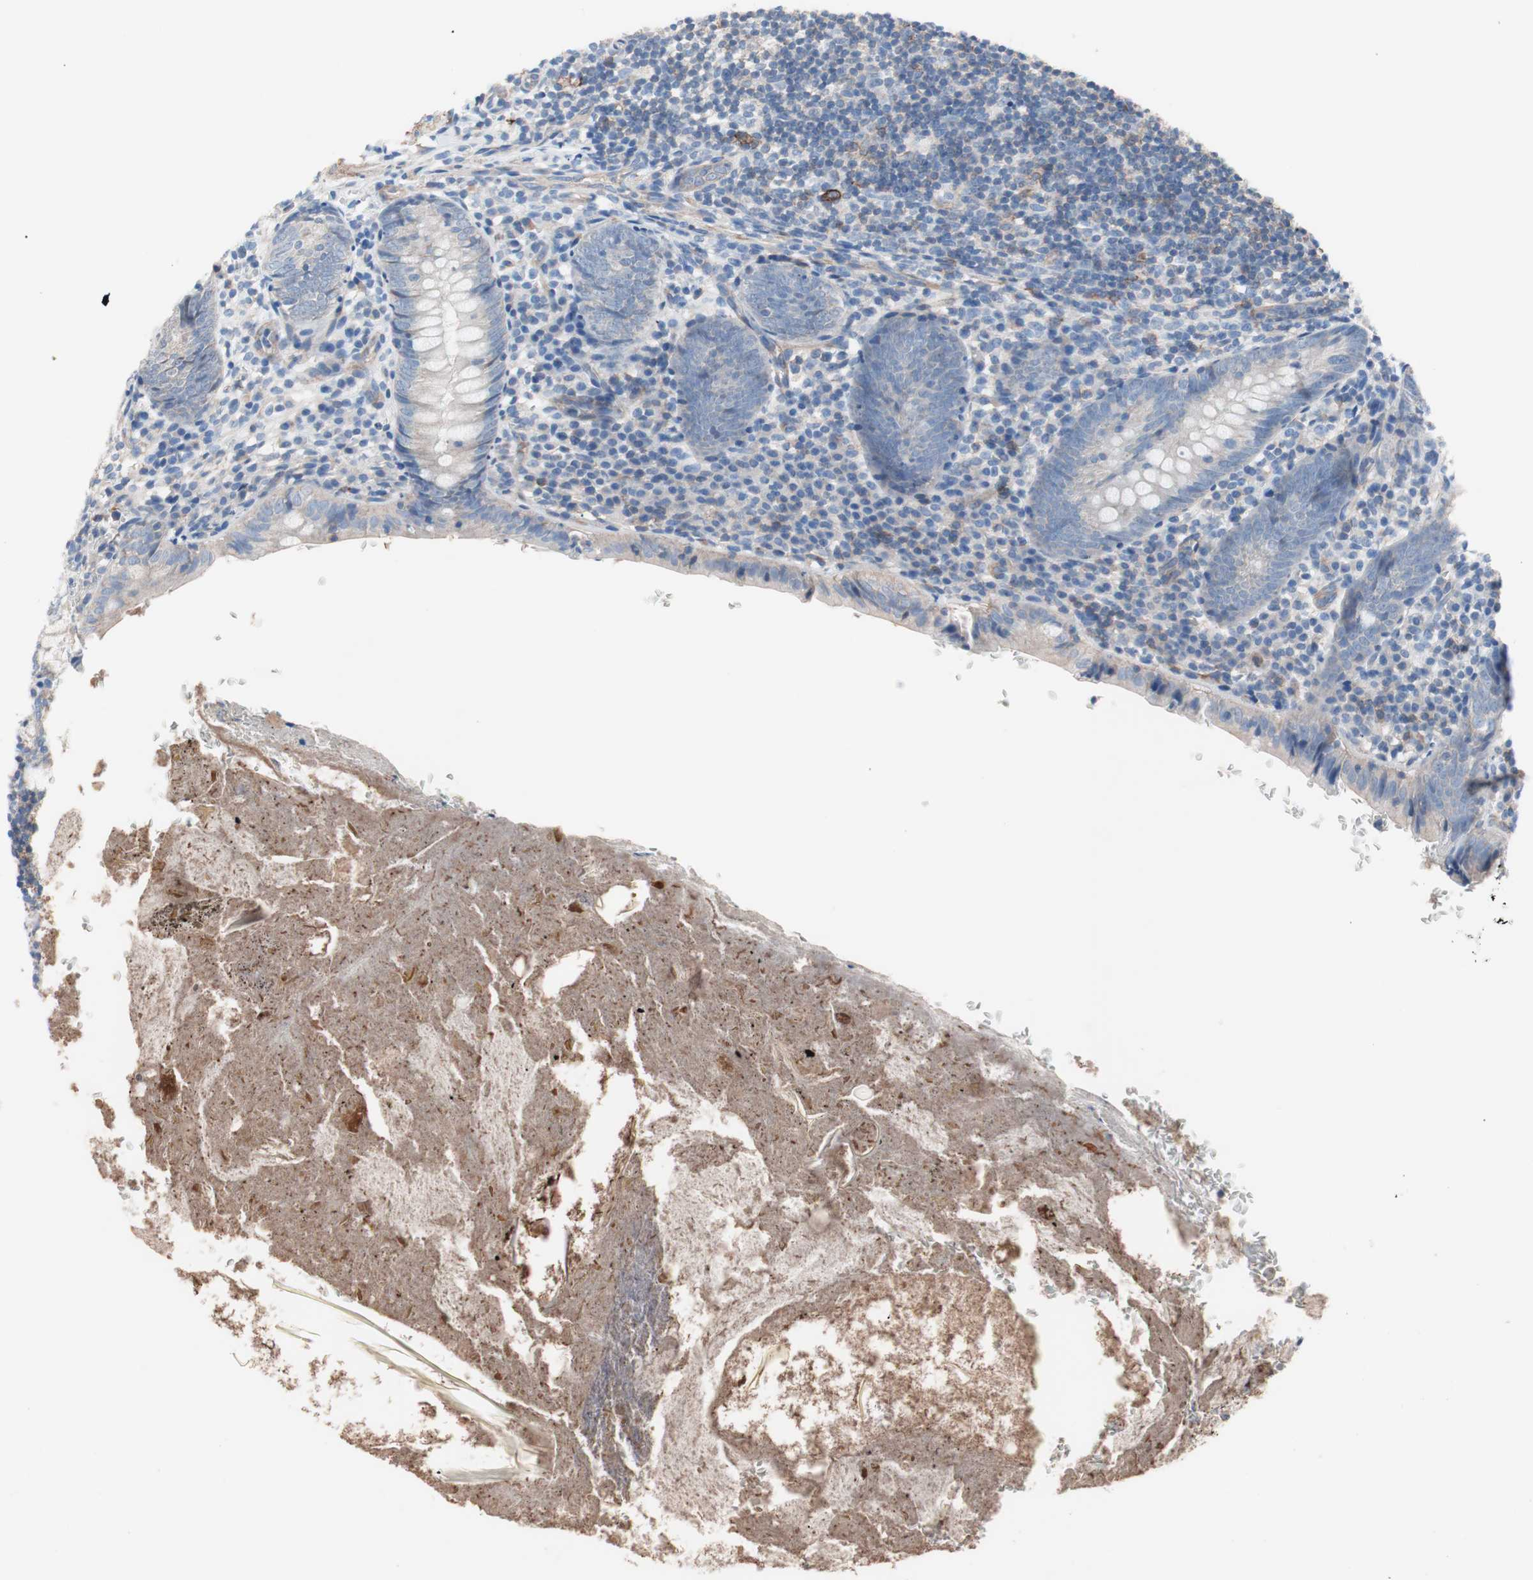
{"staining": {"intensity": "negative", "quantity": "none", "location": "none"}, "tissue": "appendix", "cell_type": "Glandular cells", "image_type": "normal", "snomed": [{"axis": "morphology", "description": "Normal tissue, NOS"}, {"axis": "topography", "description": "Appendix"}], "caption": "Protein analysis of normal appendix reveals no significant staining in glandular cells. (DAB (3,3'-diaminobenzidine) immunohistochemistry, high magnification).", "gene": "GPR160", "patient": {"sex": "female", "age": 10}}